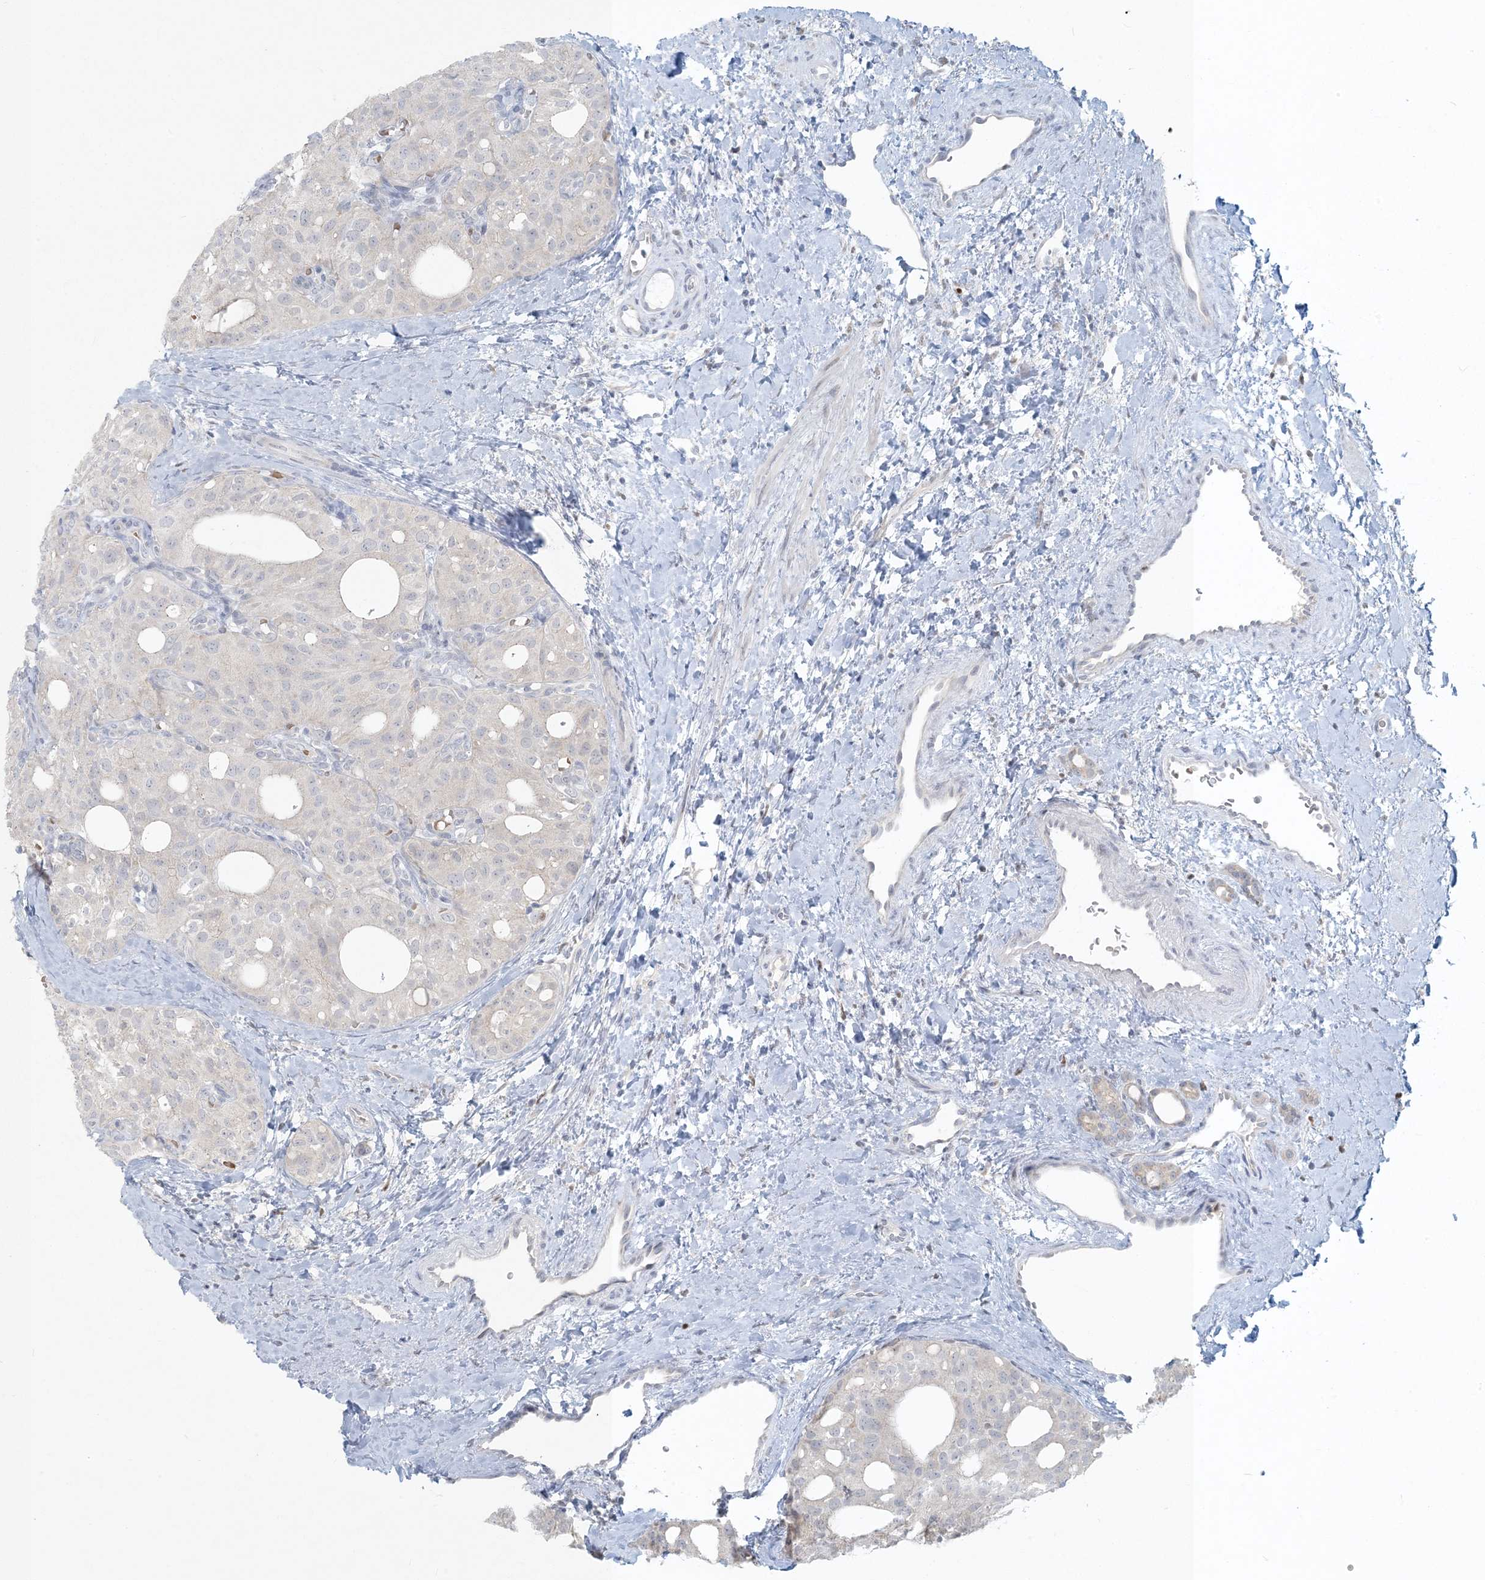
{"staining": {"intensity": "negative", "quantity": "none", "location": "none"}, "tissue": "thyroid cancer", "cell_type": "Tumor cells", "image_type": "cancer", "snomed": [{"axis": "morphology", "description": "Follicular adenoma carcinoma, NOS"}, {"axis": "topography", "description": "Thyroid gland"}], "caption": "Immunohistochemistry (IHC) of thyroid follicular adenoma carcinoma demonstrates no expression in tumor cells.", "gene": "CTDNEP1", "patient": {"sex": "male", "age": 75}}